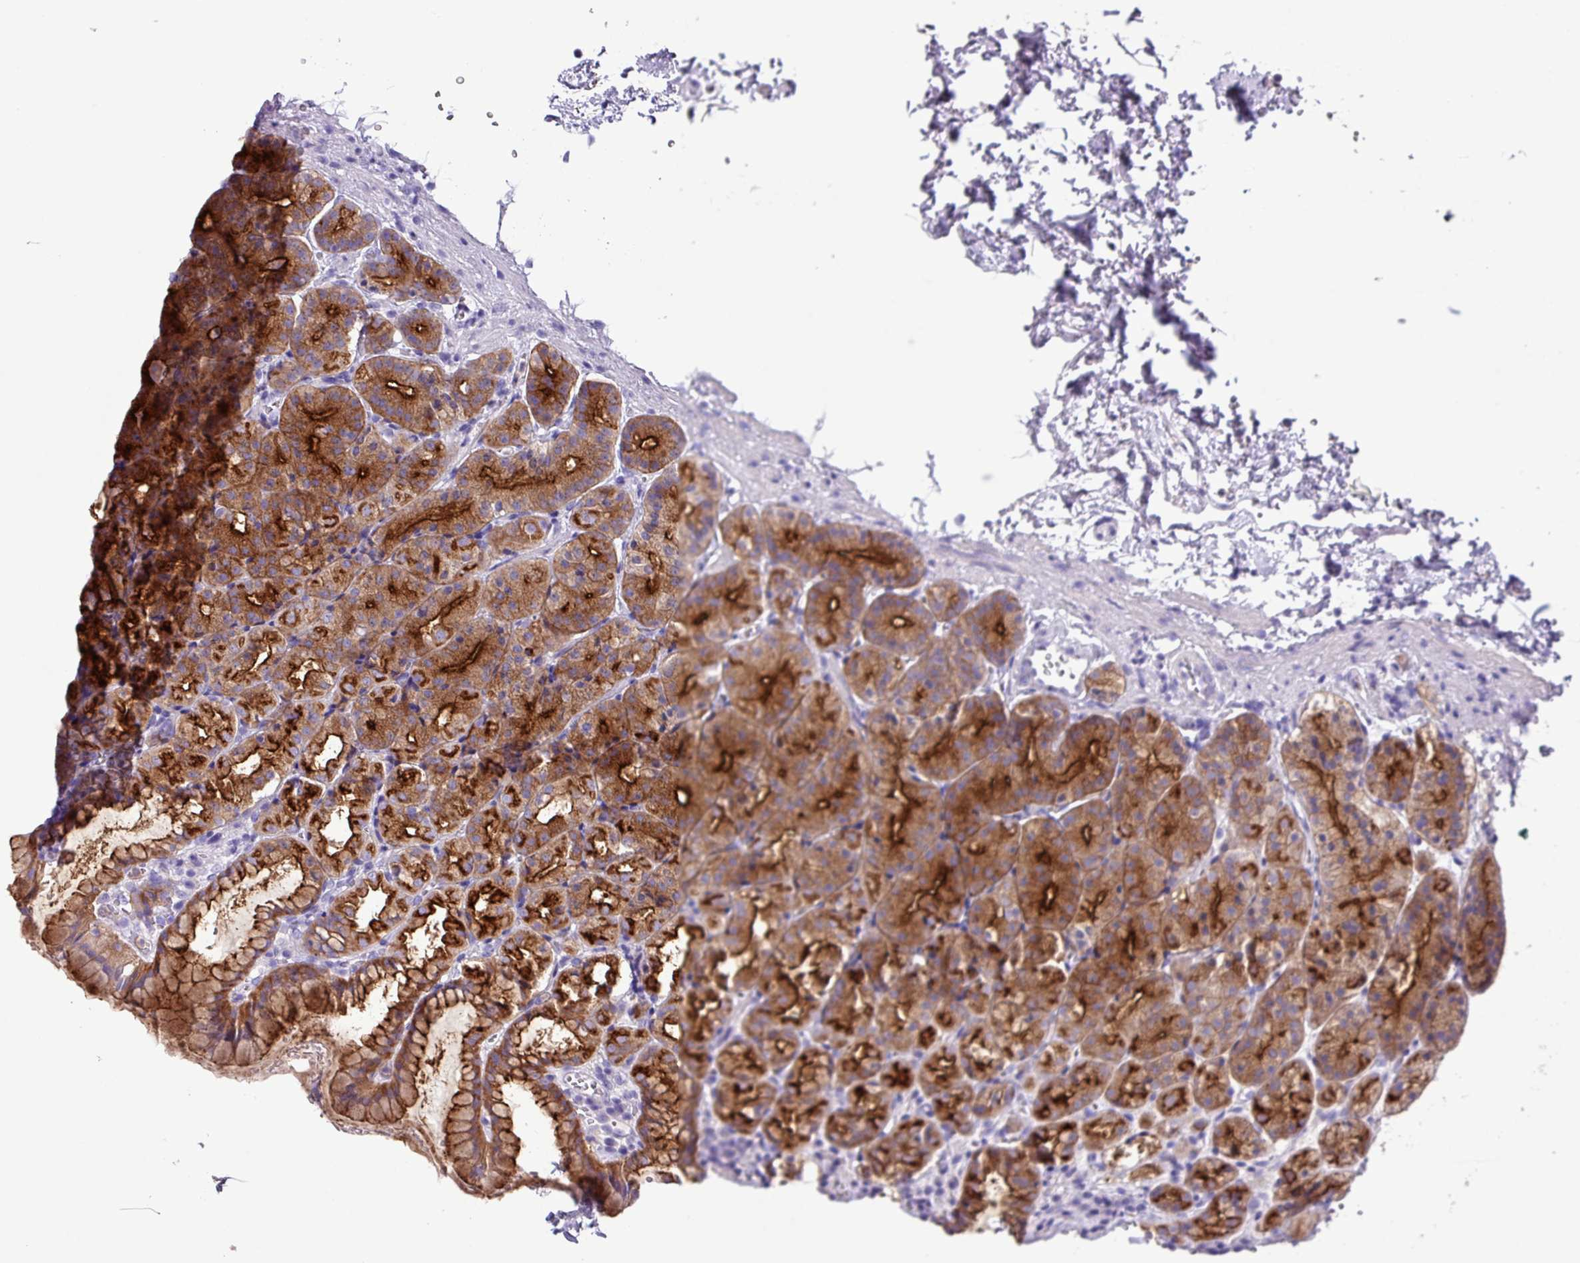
{"staining": {"intensity": "strong", "quantity": "25%-75%", "location": "cytoplasmic/membranous"}, "tissue": "stomach", "cell_type": "Glandular cells", "image_type": "normal", "snomed": [{"axis": "morphology", "description": "Normal tissue, NOS"}, {"axis": "topography", "description": "Stomach, upper"}], "caption": "IHC photomicrograph of unremarkable stomach: human stomach stained using IHC shows high levels of strong protein expression localized specifically in the cytoplasmic/membranous of glandular cells, appearing as a cytoplasmic/membranous brown color.", "gene": "CYSTM1", "patient": {"sex": "female", "age": 81}}